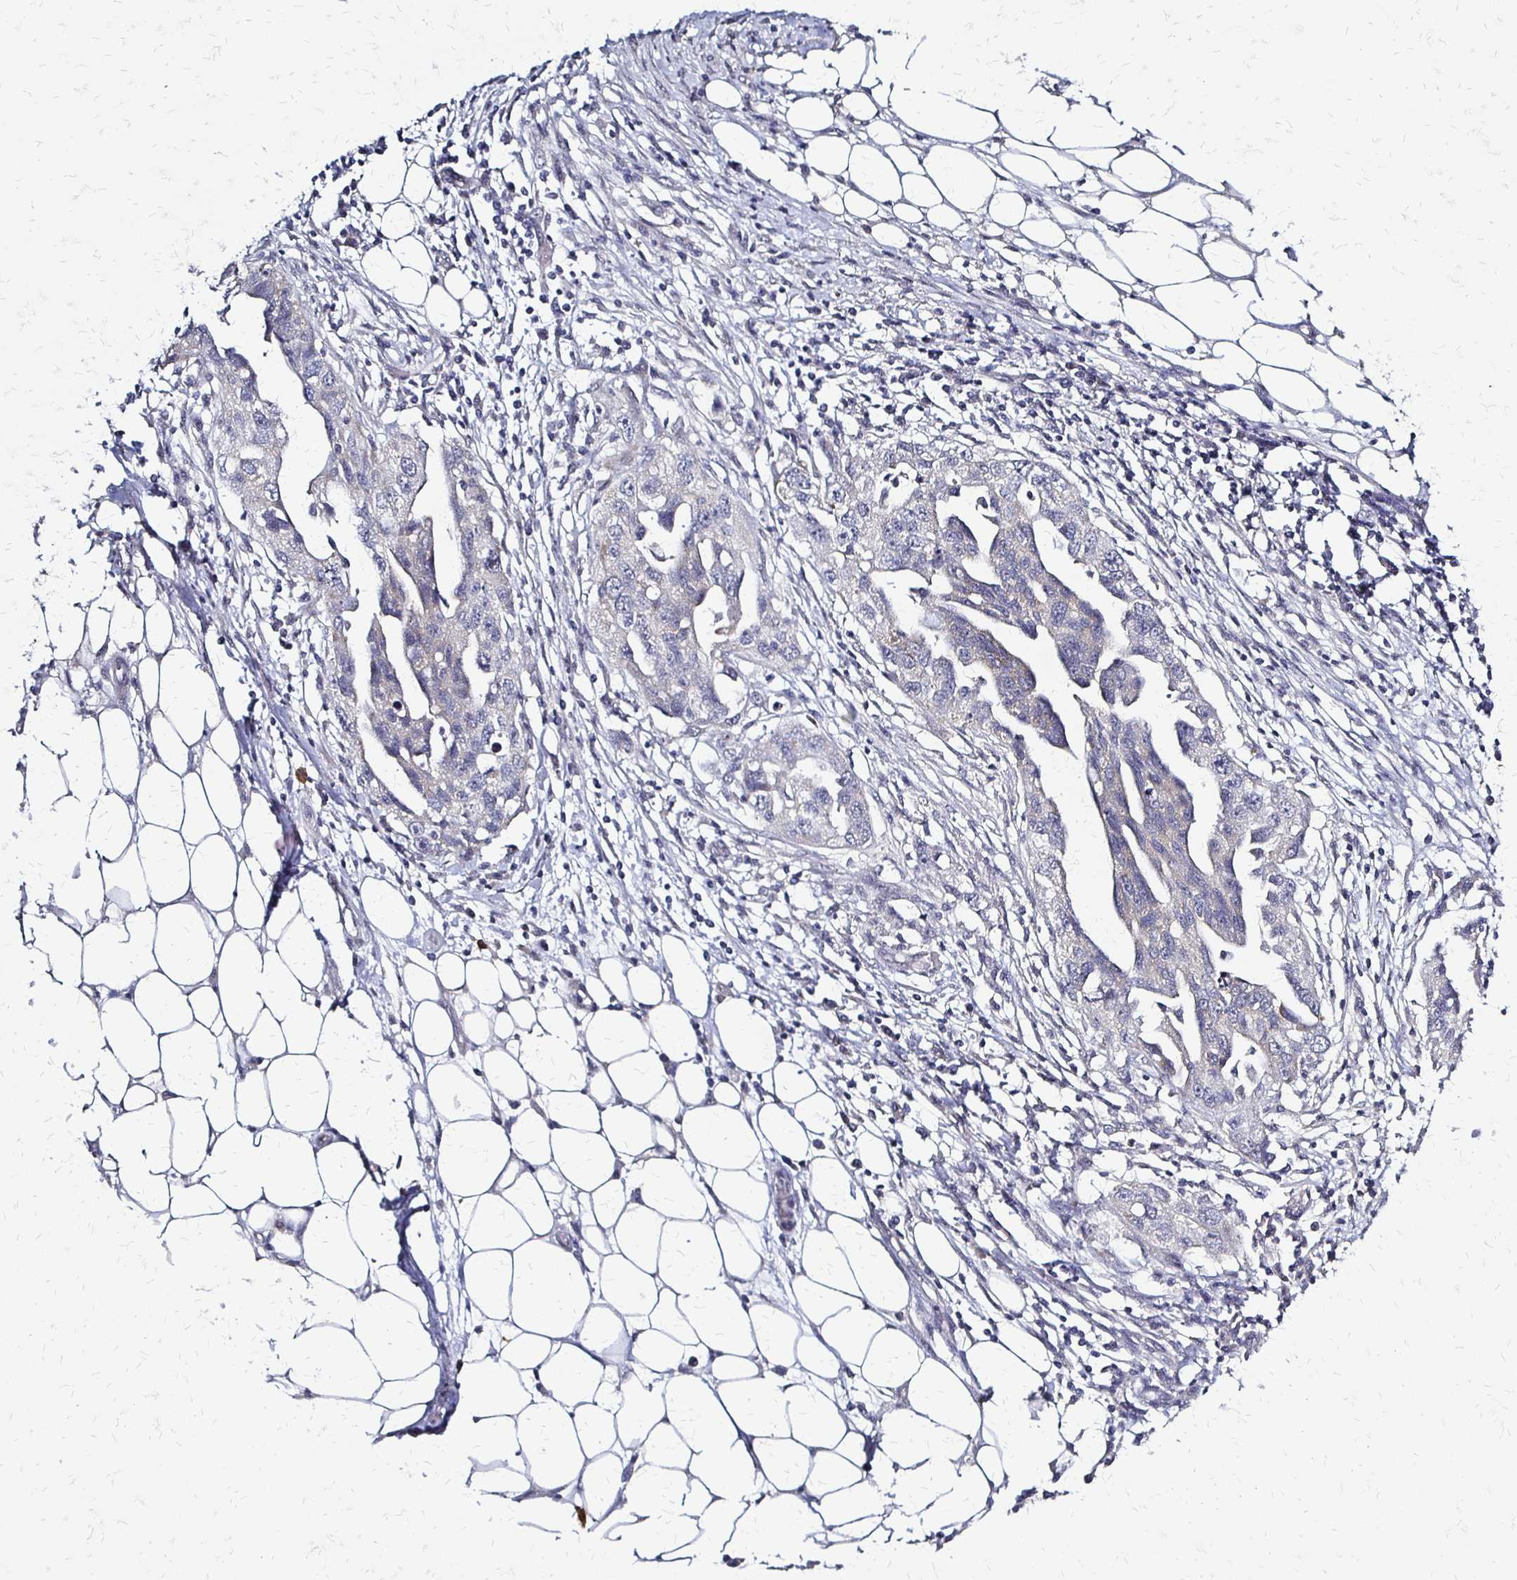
{"staining": {"intensity": "negative", "quantity": "none", "location": "none"}, "tissue": "ovarian cancer", "cell_type": "Tumor cells", "image_type": "cancer", "snomed": [{"axis": "morphology", "description": "Carcinoma, endometroid"}, {"axis": "morphology", "description": "Cystadenocarcinoma, serous, NOS"}, {"axis": "topography", "description": "Ovary"}], "caption": "Immunohistochemistry (IHC) image of human ovarian cancer (endometroid carcinoma) stained for a protein (brown), which displays no expression in tumor cells. (Stains: DAB (3,3'-diaminobenzidine) immunohistochemistry with hematoxylin counter stain, Microscopy: brightfield microscopy at high magnification).", "gene": "SLC9A9", "patient": {"sex": "female", "age": 45}}